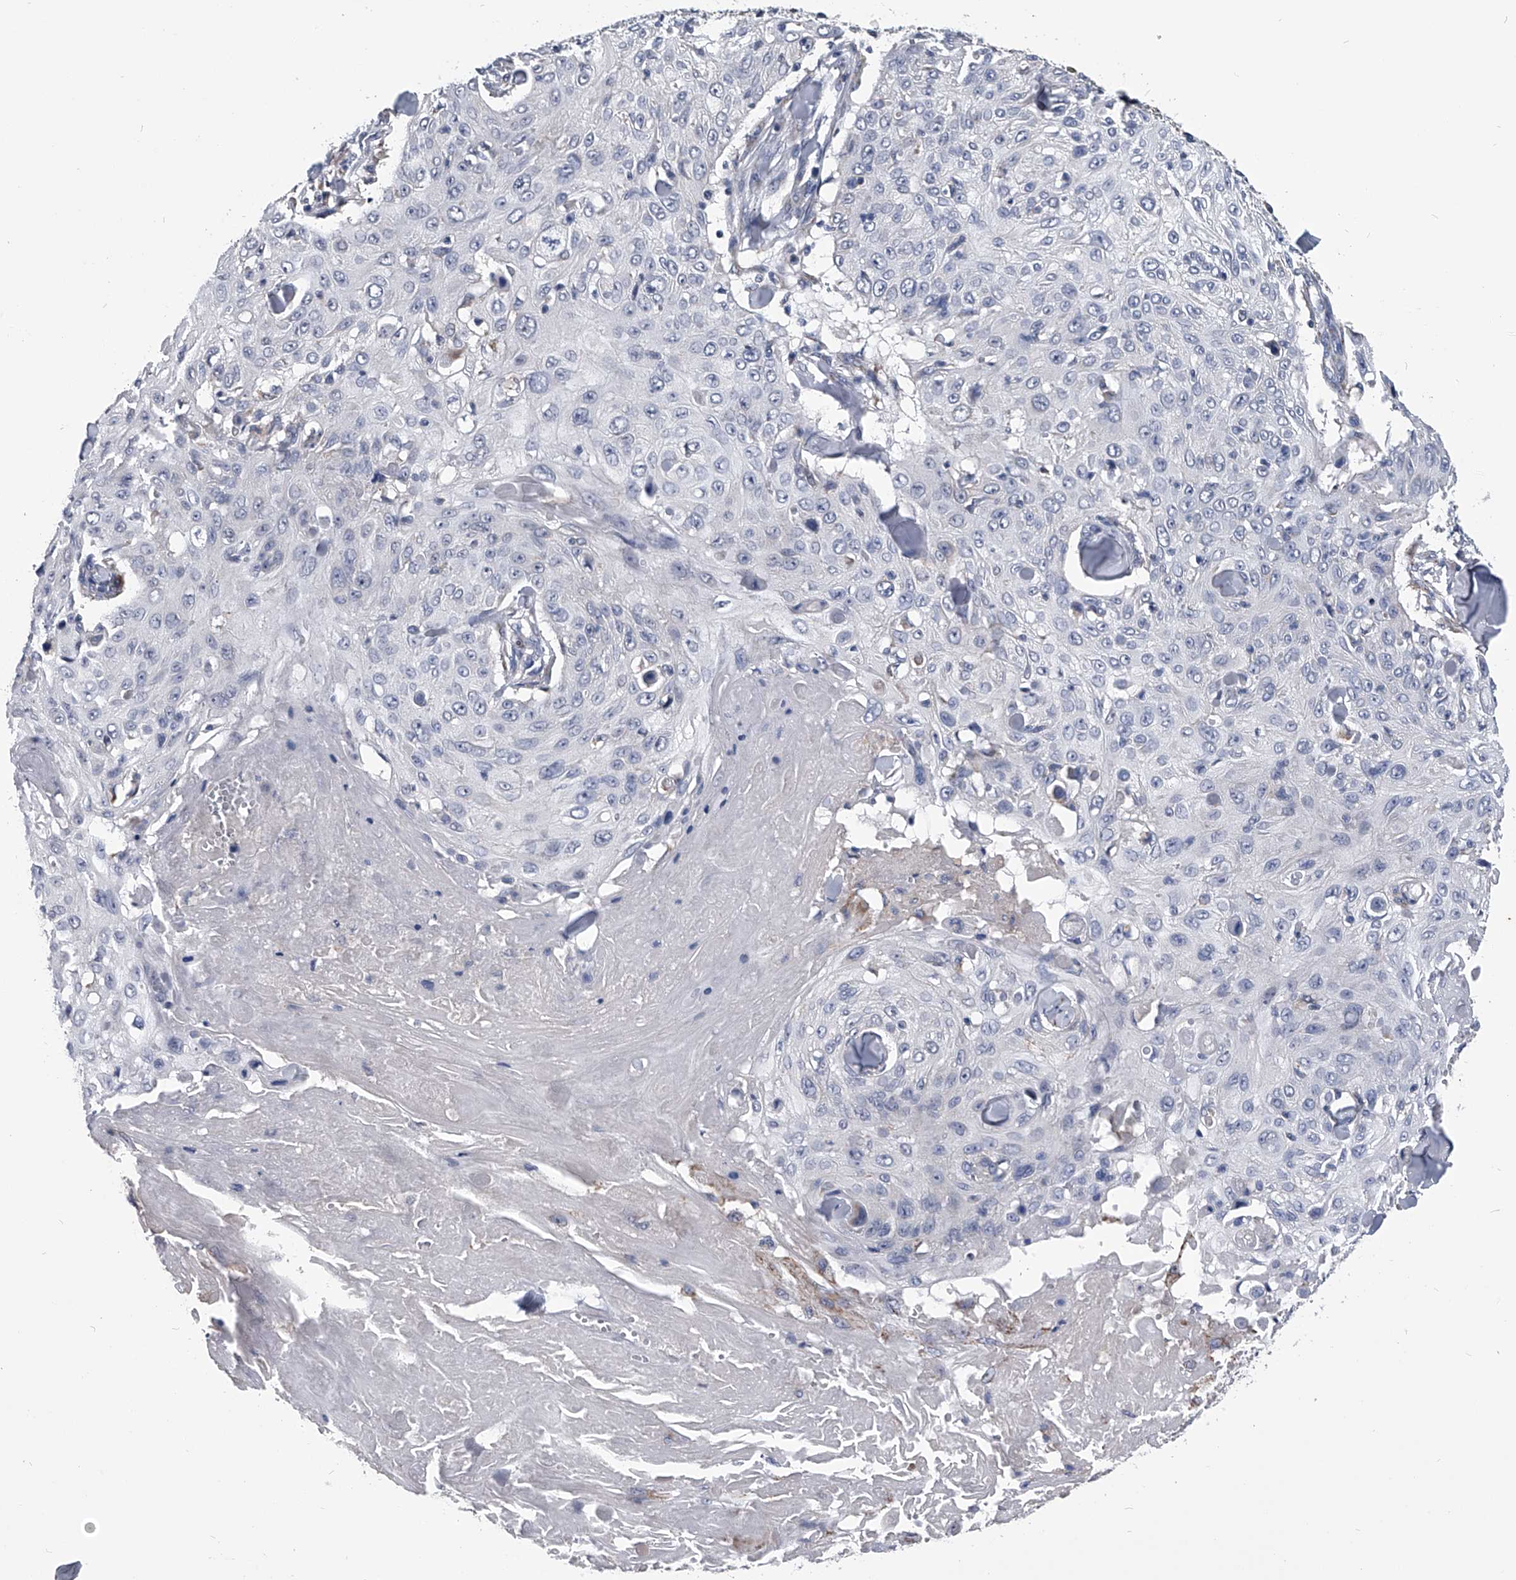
{"staining": {"intensity": "negative", "quantity": "none", "location": "none"}, "tissue": "skin cancer", "cell_type": "Tumor cells", "image_type": "cancer", "snomed": [{"axis": "morphology", "description": "Squamous cell carcinoma, NOS"}, {"axis": "topography", "description": "Skin"}], "caption": "Image shows no protein positivity in tumor cells of skin cancer tissue.", "gene": "OAT", "patient": {"sex": "male", "age": 86}}